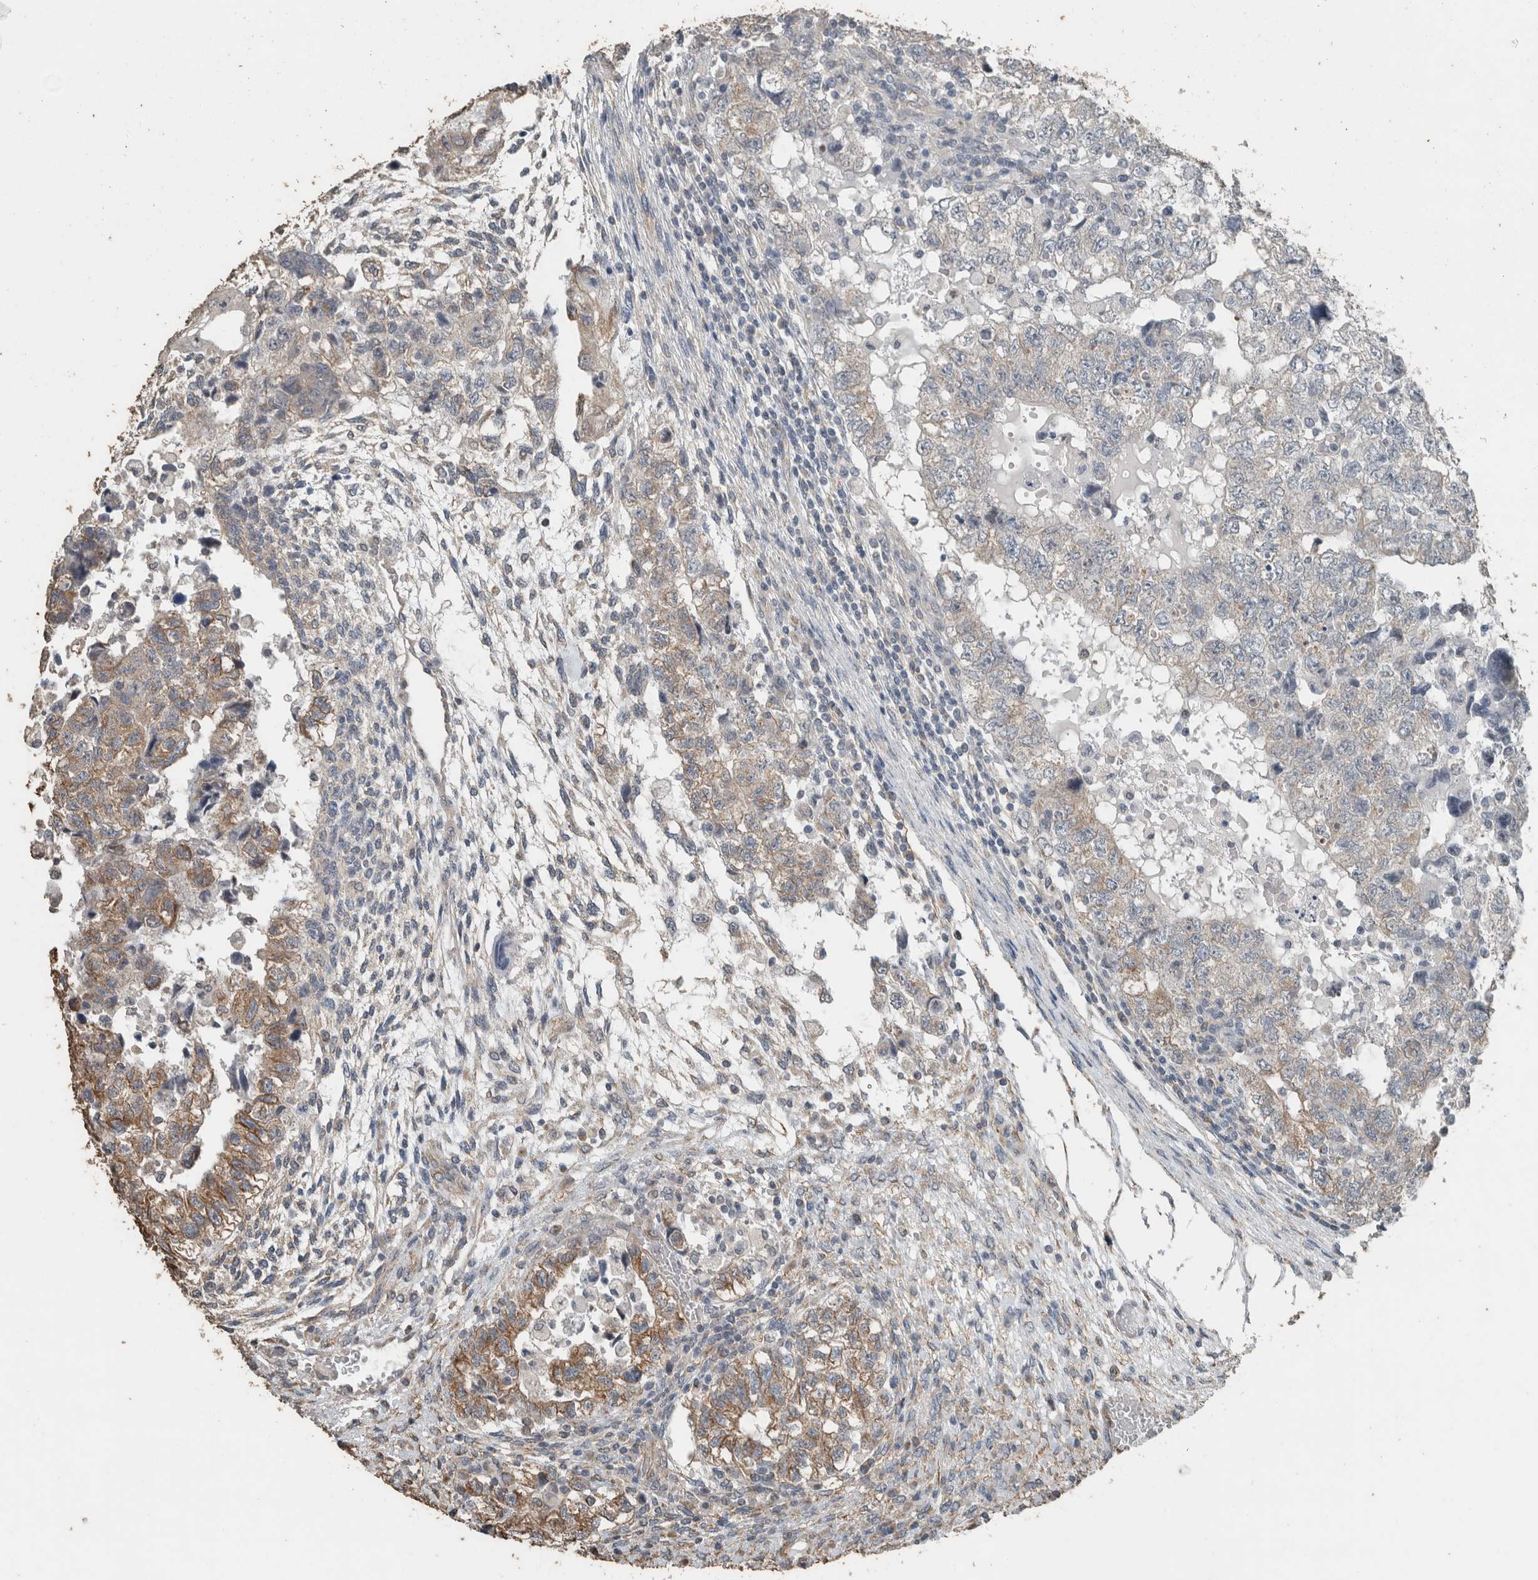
{"staining": {"intensity": "moderate", "quantity": "25%-75%", "location": "cytoplasmic/membranous"}, "tissue": "testis cancer", "cell_type": "Tumor cells", "image_type": "cancer", "snomed": [{"axis": "morphology", "description": "Carcinoma, Embryonal, NOS"}, {"axis": "topography", "description": "Testis"}], "caption": "Moderate cytoplasmic/membranous staining is seen in about 25%-75% of tumor cells in testis cancer (embryonal carcinoma).", "gene": "ACVR2B", "patient": {"sex": "male", "age": 36}}